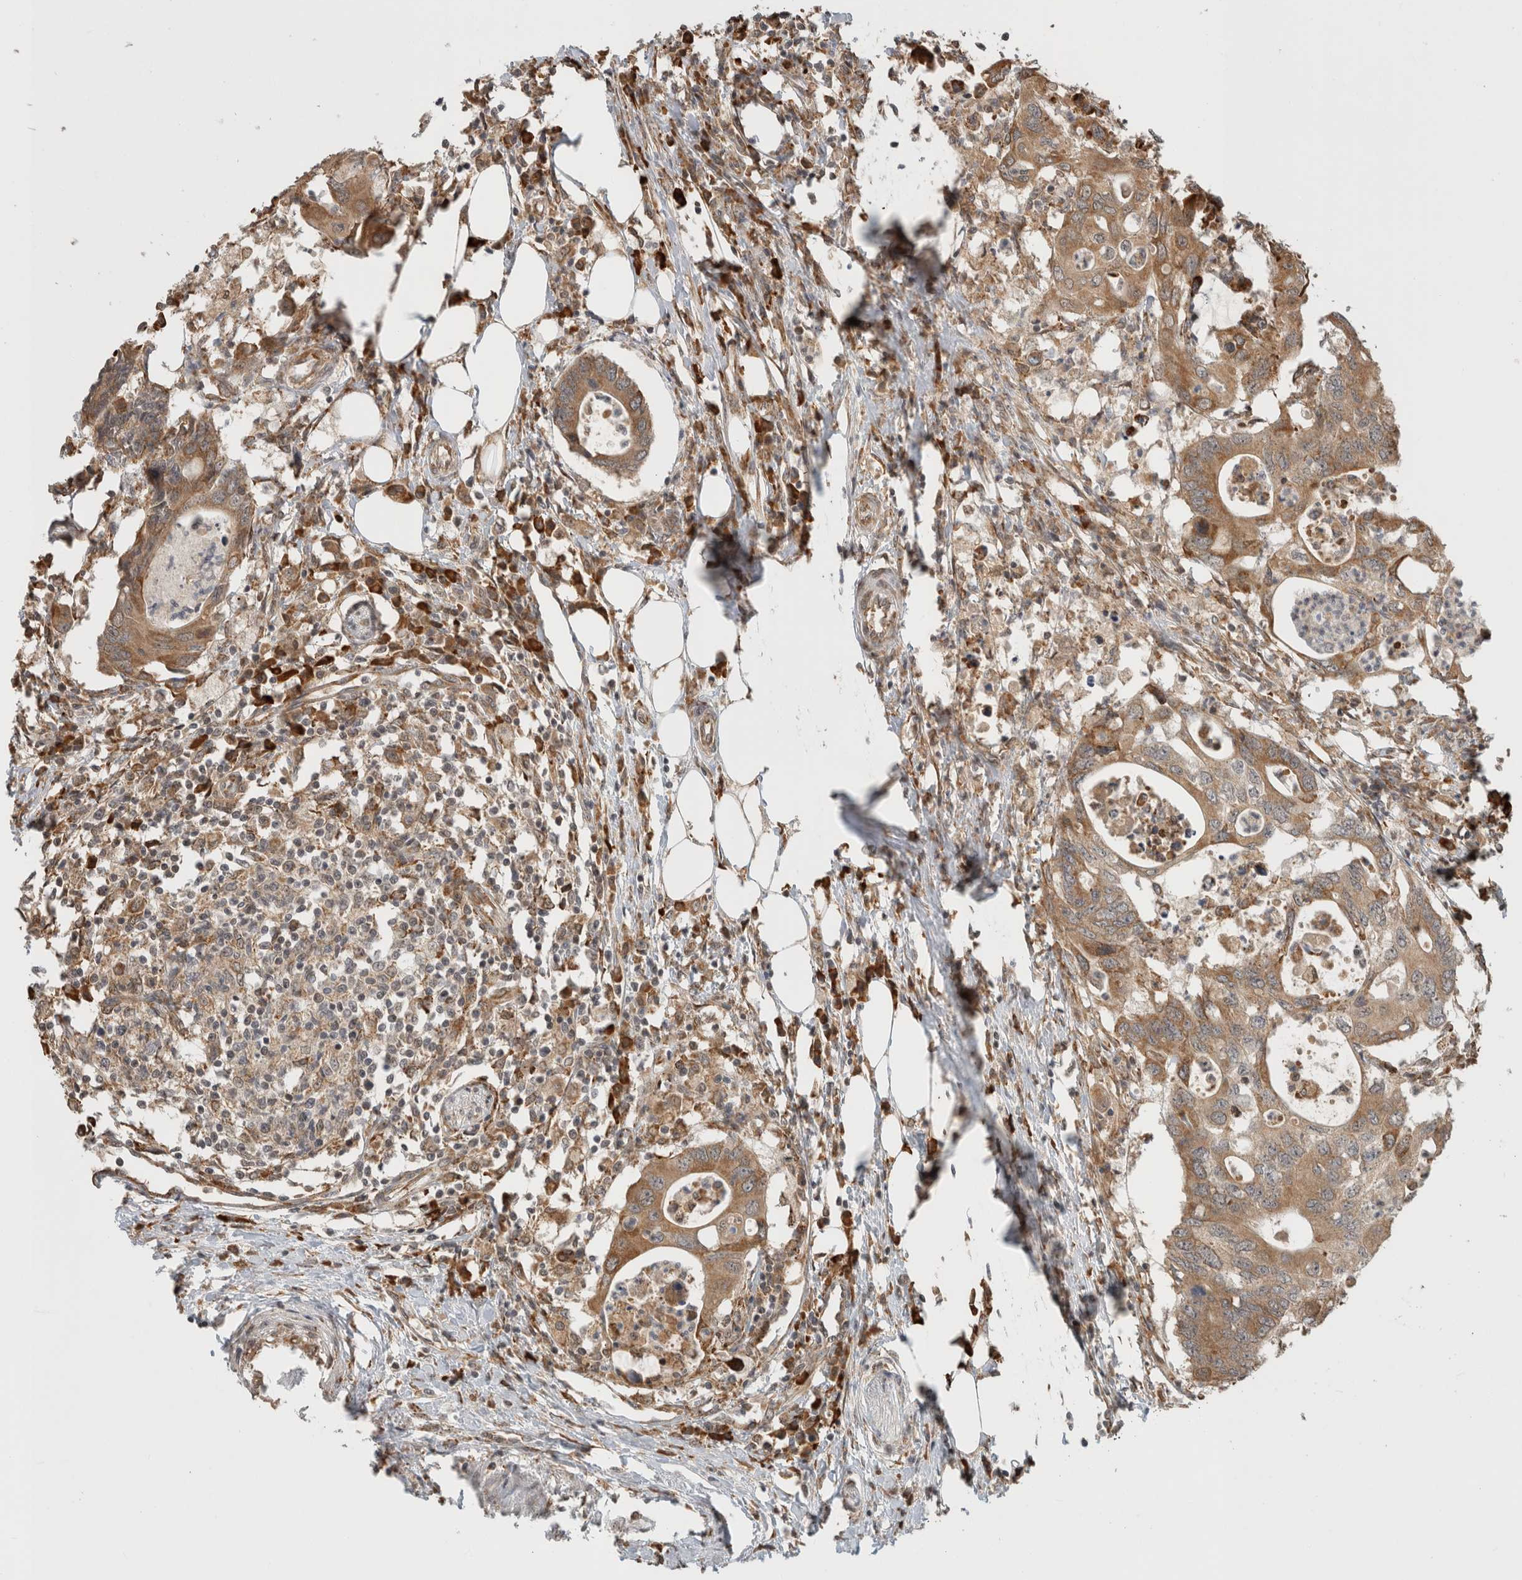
{"staining": {"intensity": "moderate", "quantity": ">75%", "location": "cytoplasmic/membranous"}, "tissue": "colorectal cancer", "cell_type": "Tumor cells", "image_type": "cancer", "snomed": [{"axis": "morphology", "description": "Adenocarcinoma, NOS"}, {"axis": "topography", "description": "Colon"}], "caption": "This is a photomicrograph of IHC staining of colorectal cancer (adenocarcinoma), which shows moderate staining in the cytoplasmic/membranous of tumor cells.", "gene": "MS4A7", "patient": {"sex": "male", "age": 71}}